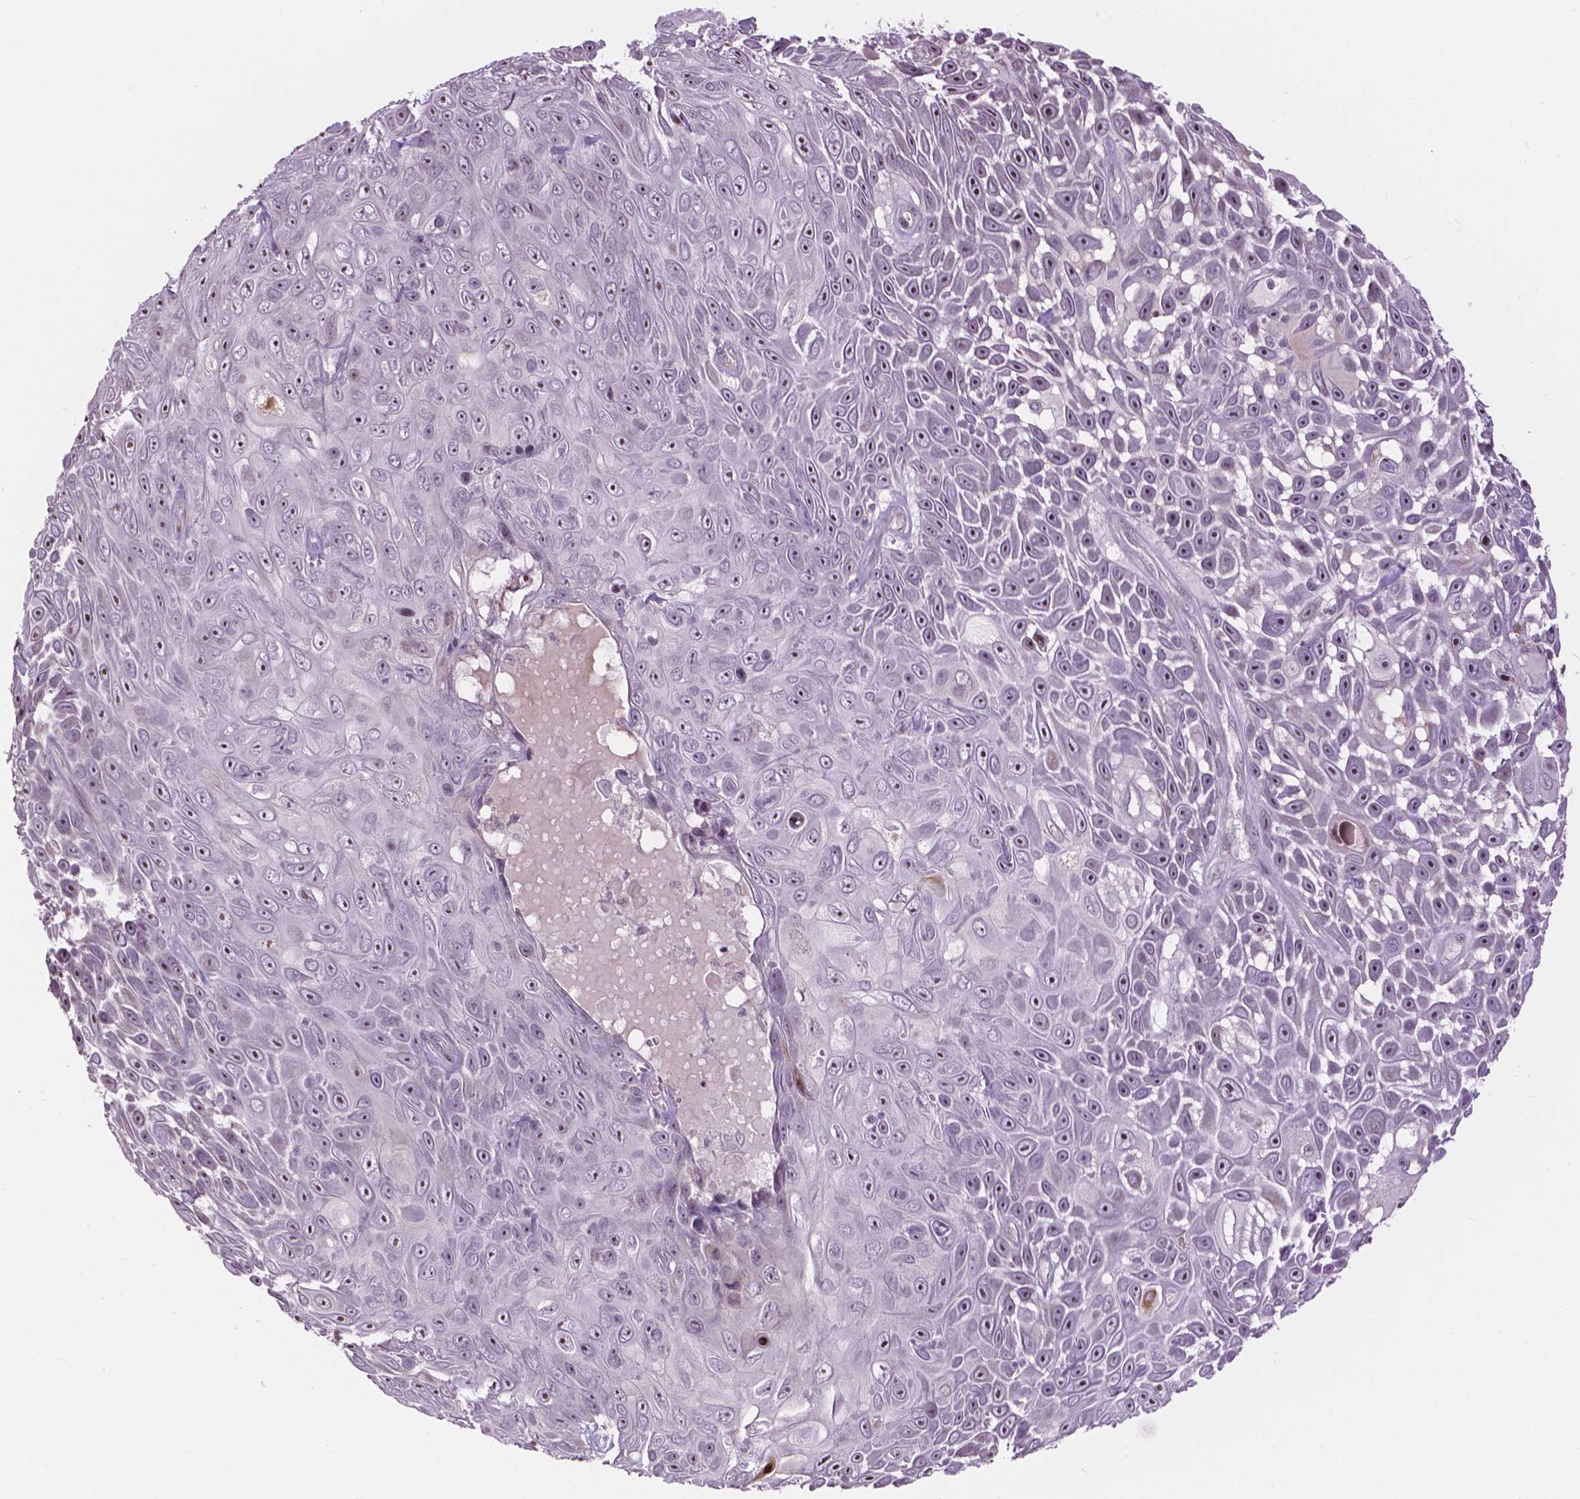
{"staining": {"intensity": "weak", "quantity": "25%-75%", "location": "nuclear"}, "tissue": "skin cancer", "cell_type": "Tumor cells", "image_type": "cancer", "snomed": [{"axis": "morphology", "description": "Squamous cell carcinoma, NOS"}, {"axis": "topography", "description": "Skin"}], "caption": "This histopathology image reveals skin squamous cell carcinoma stained with immunohistochemistry to label a protein in brown. The nuclear of tumor cells show weak positivity for the protein. Nuclei are counter-stained blue.", "gene": "PTPN18", "patient": {"sex": "male", "age": 82}}